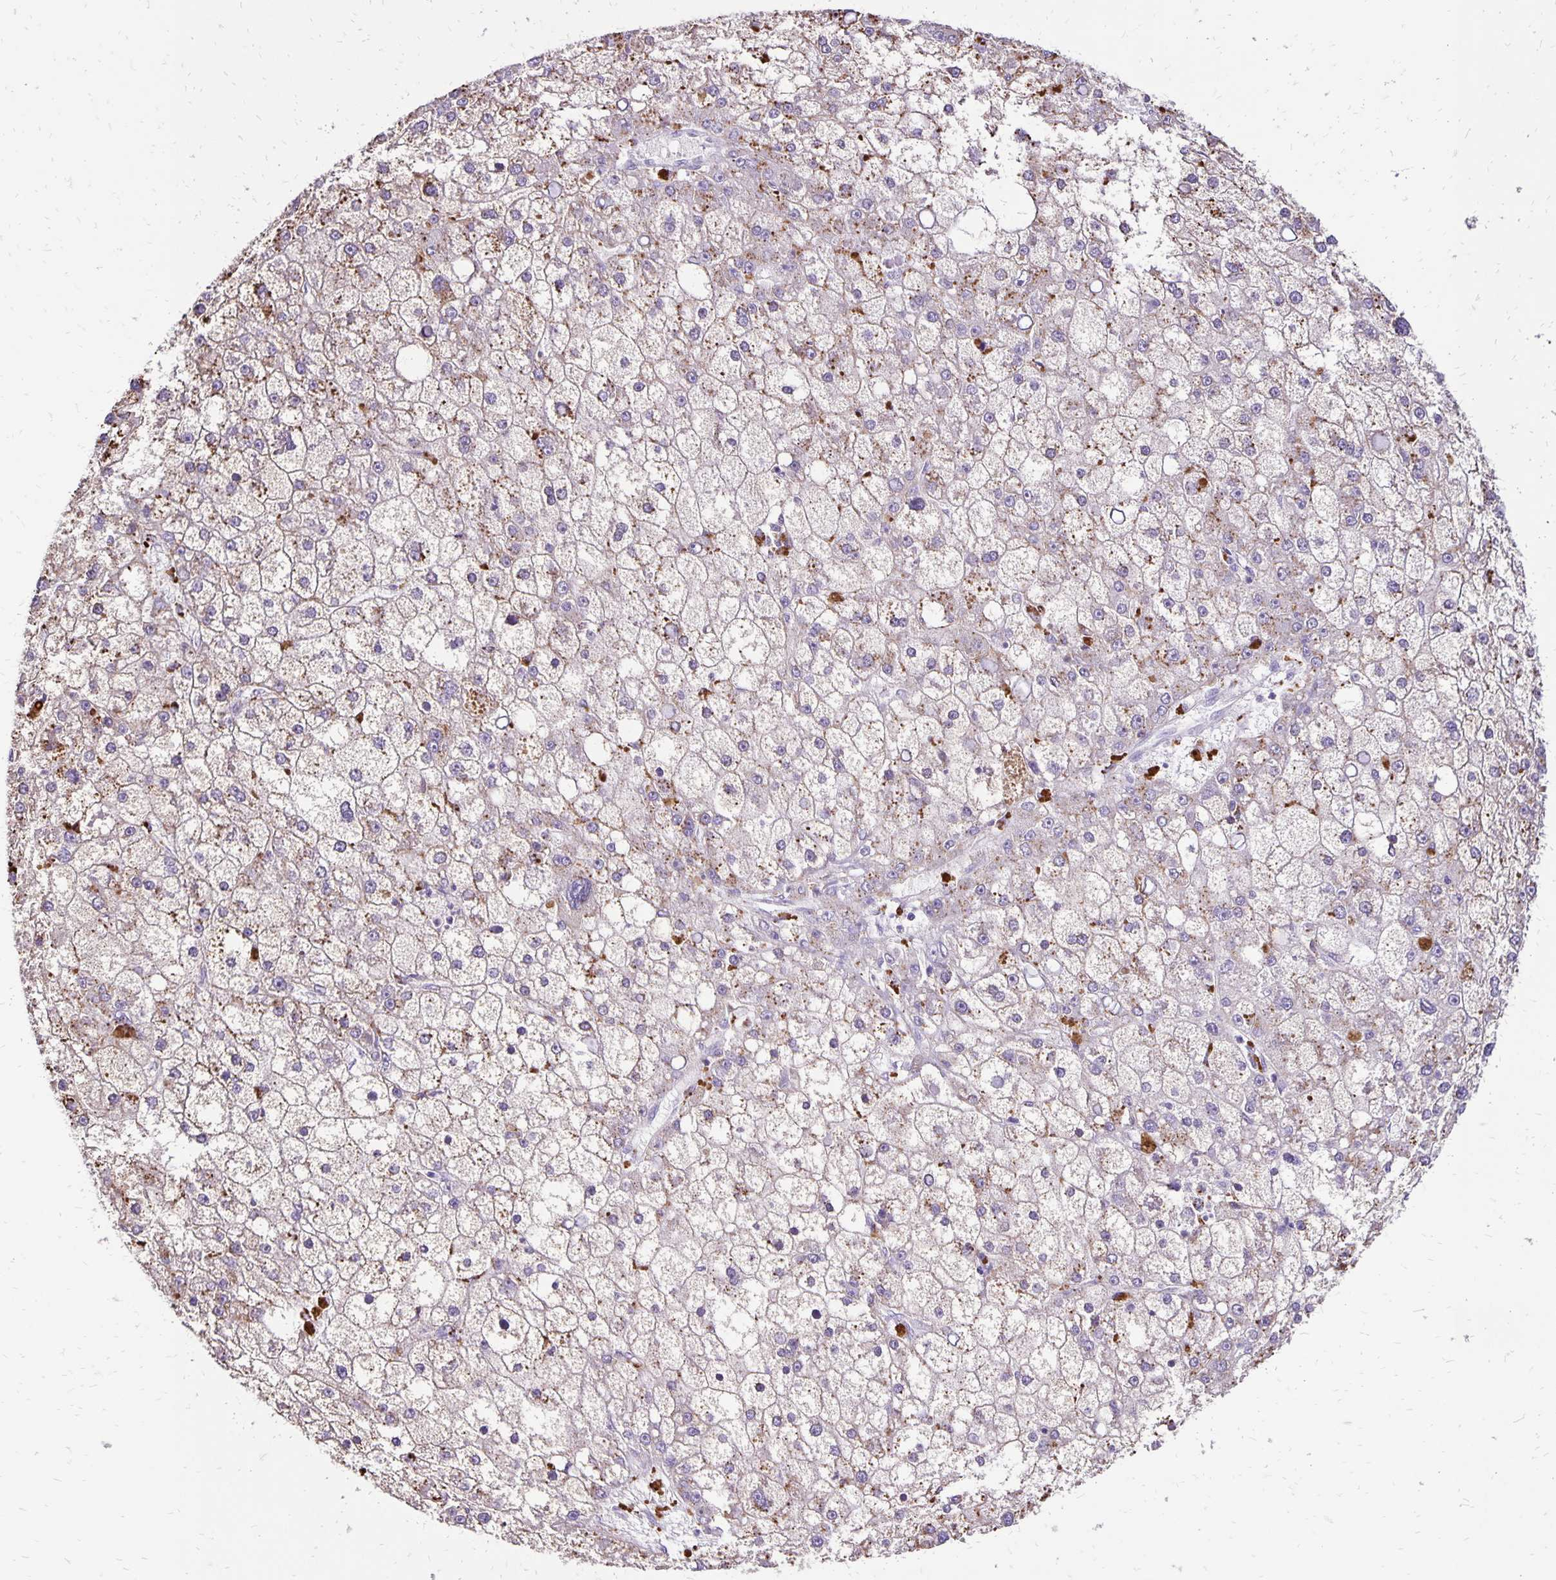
{"staining": {"intensity": "moderate", "quantity": "<25%", "location": "cytoplasmic/membranous"}, "tissue": "liver cancer", "cell_type": "Tumor cells", "image_type": "cancer", "snomed": [{"axis": "morphology", "description": "Carcinoma, Hepatocellular, NOS"}, {"axis": "topography", "description": "Liver"}], "caption": "The histopathology image demonstrates staining of liver cancer, revealing moderate cytoplasmic/membranous protein positivity (brown color) within tumor cells. Nuclei are stained in blue.", "gene": "EIF5A", "patient": {"sex": "male", "age": 67}}